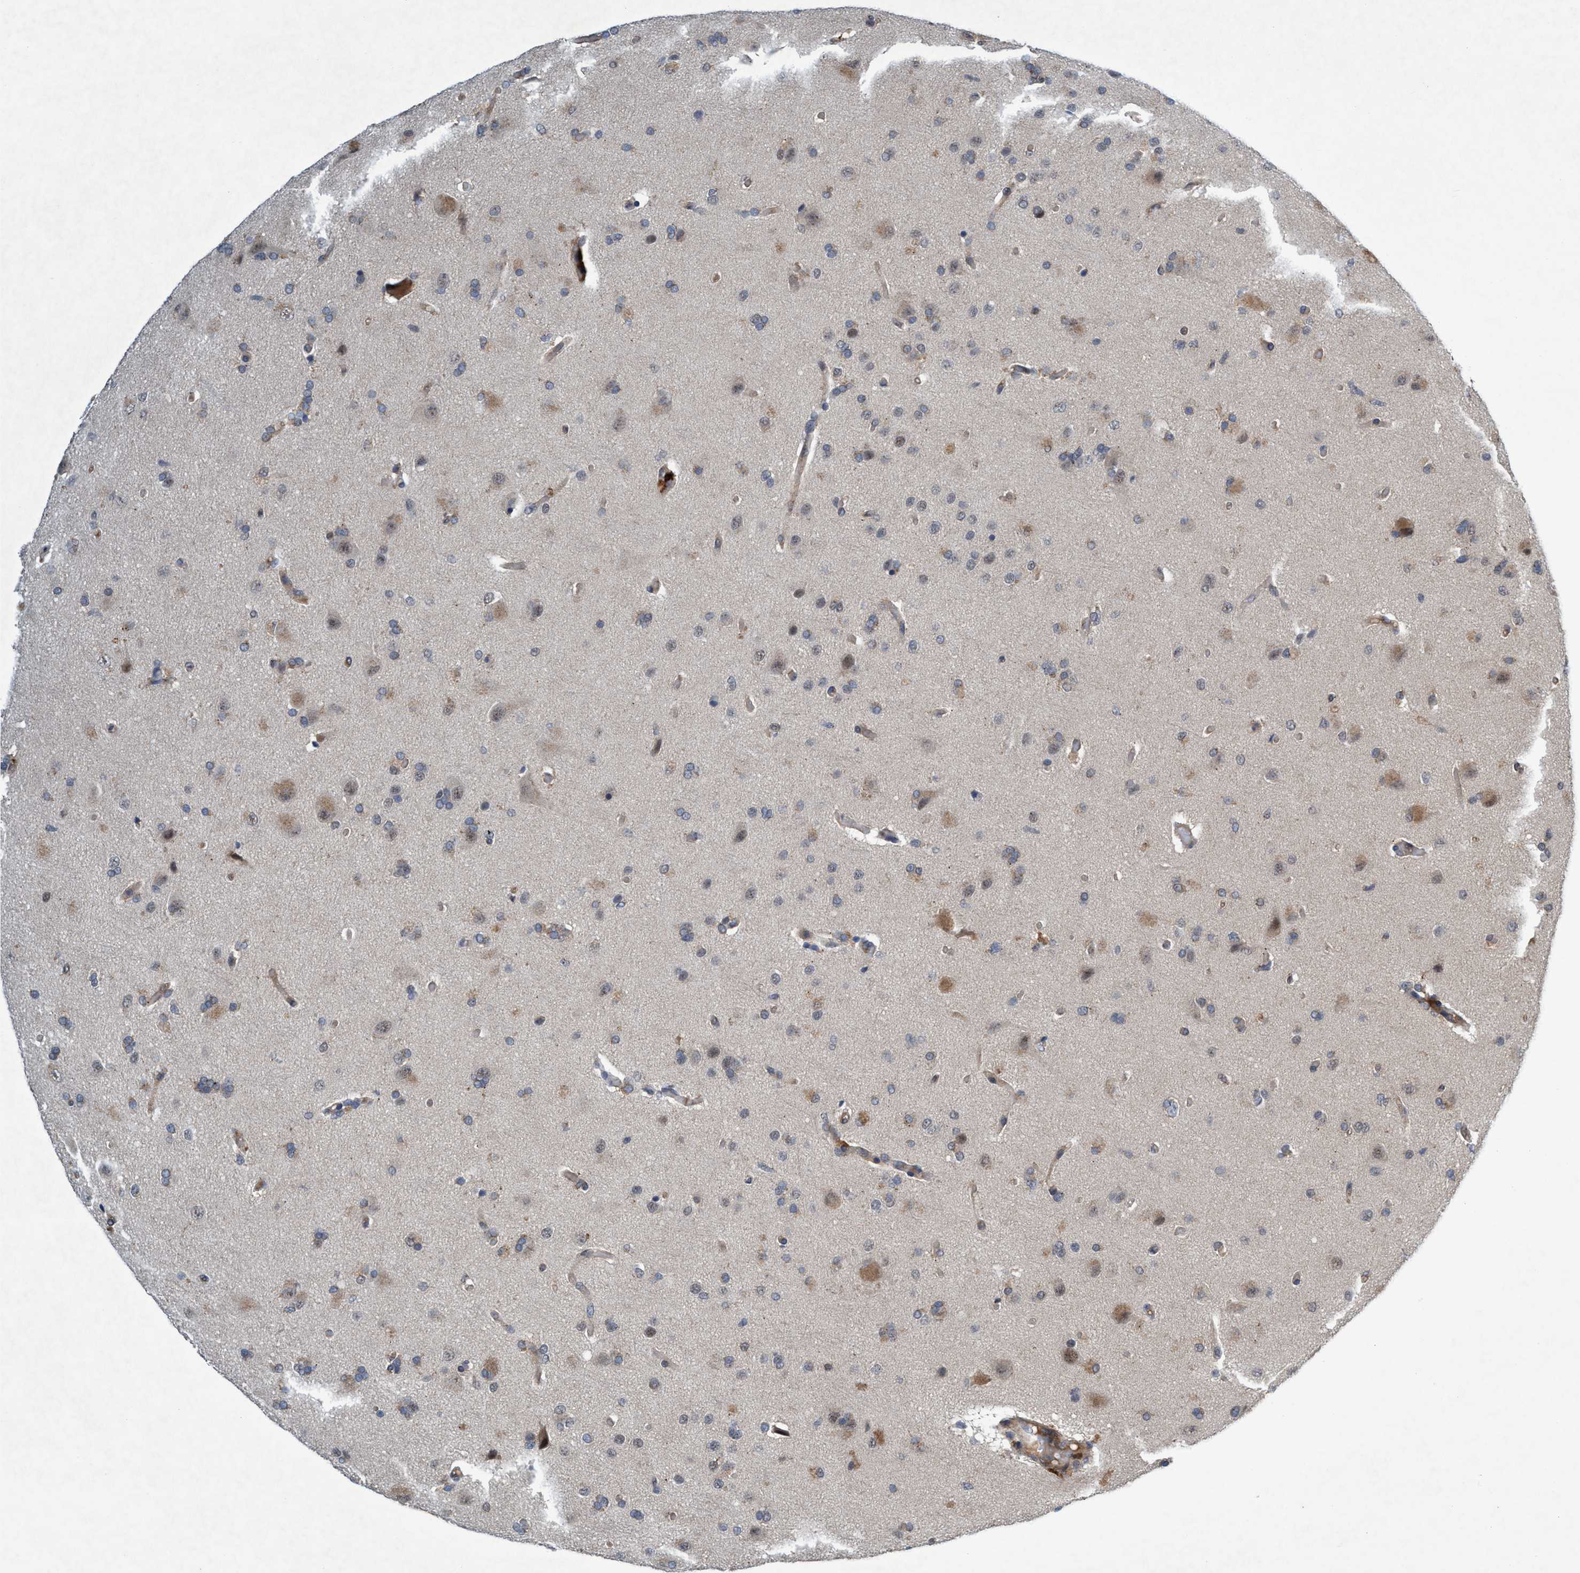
{"staining": {"intensity": "weak", "quantity": "25%-75%", "location": "cytoplasmic/membranous"}, "tissue": "glioma", "cell_type": "Tumor cells", "image_type": "cancer", "snomed": [{"axis": "morphology", "description": "Glioma, malignant, High grade"}, {"axis": "topography", "description": "Brain"}], "caption": "There is low levels of weak cytoplasmic/membranous positivity in tumor cells of malignant glioma (high-grade), as demonstrated by immunohistochemical staining (brown color).", "gene": "TRIM65", "patient": {"sex": "male", "age": 72}}